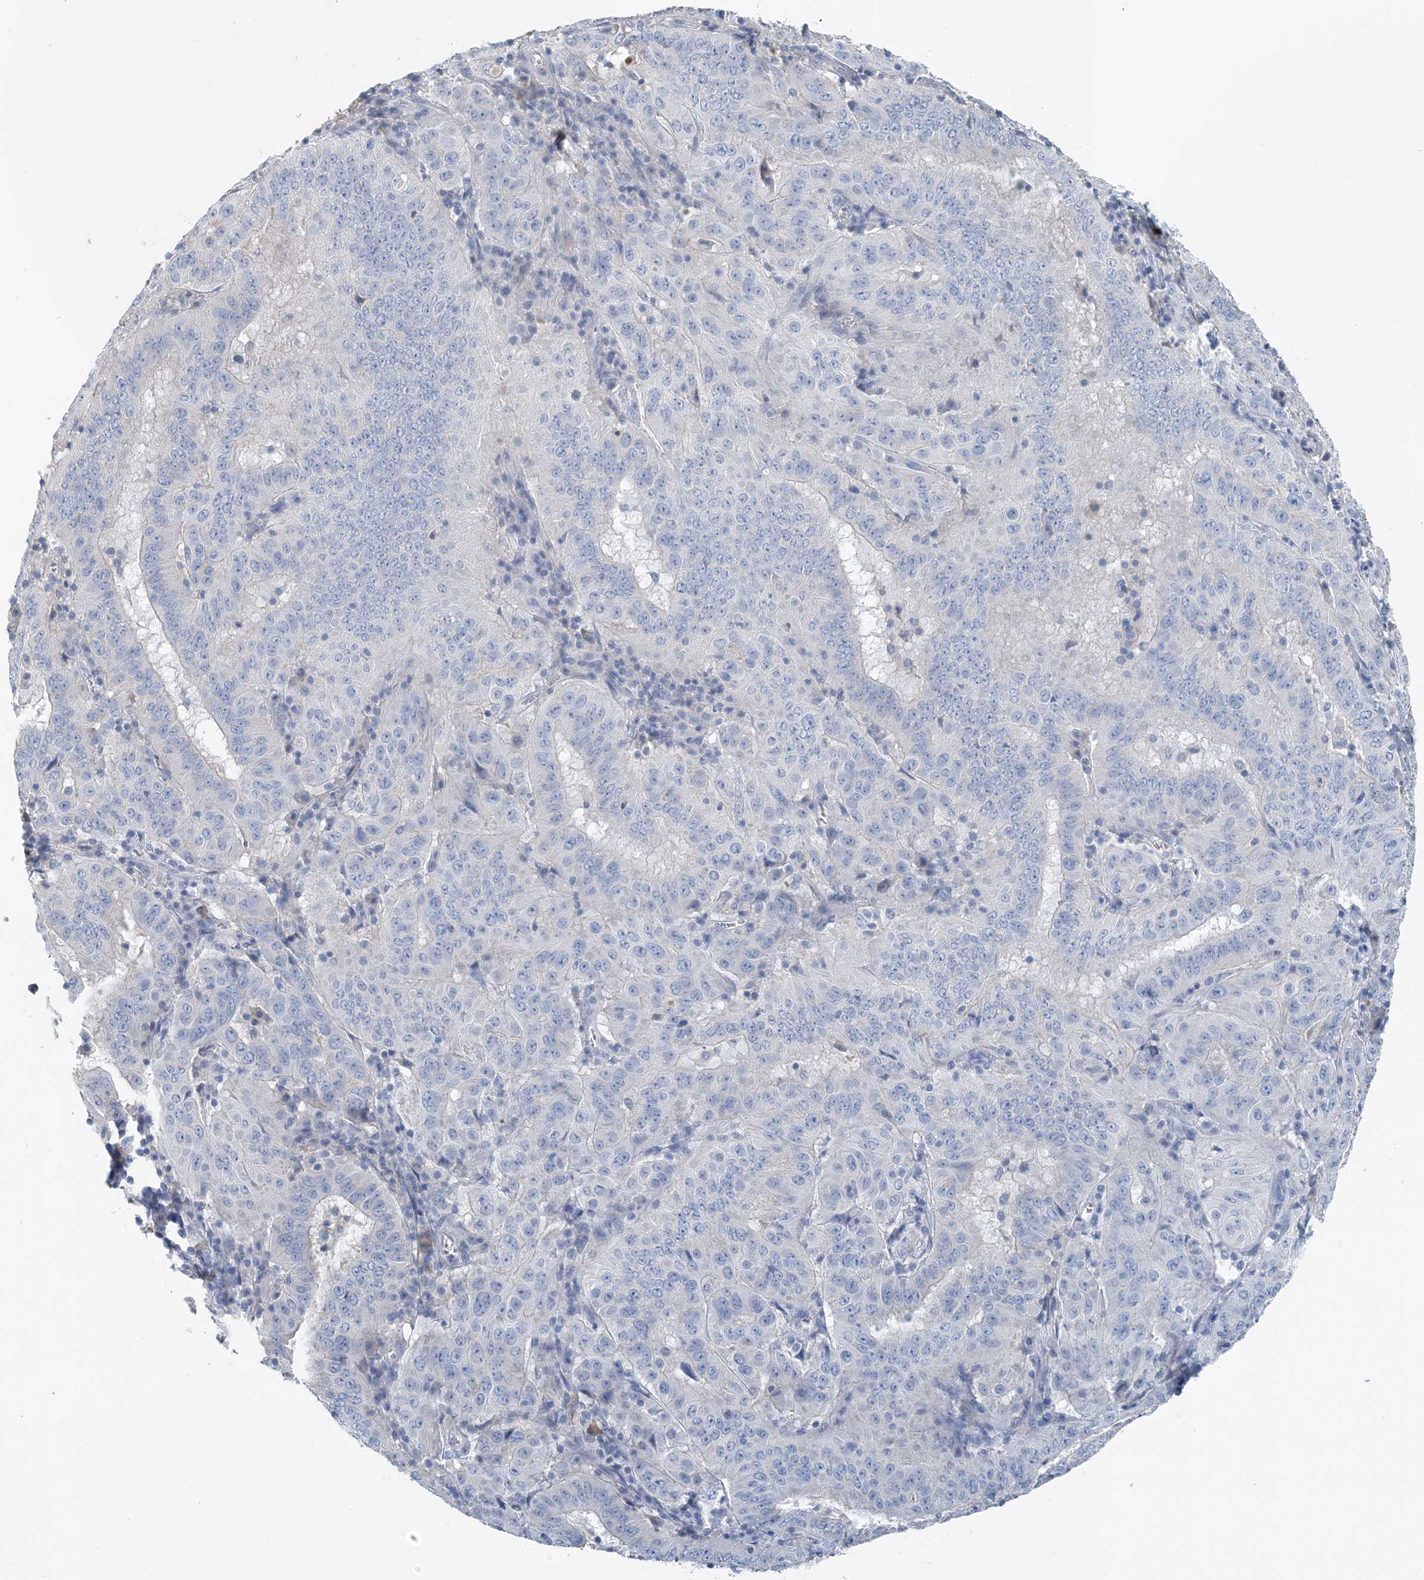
{"staining": {"intensity": "negative", "quantity": "none", "location": "none"}, "tissue": "pancreatic cancer", "cell_type": "Tumor cells", "image_type": "cancer", "snomed": [{"axis": "morphology", "description": "Adenocarcinoma, NOS"}, {"axis": "topography", "description": "Pancreas"}], "caption": "This histopathology image is of pancreatic adenocarcinoma stained with immunohistochemistry to label a protein in brown with the nuclei are counter-stained blue. There is no positivity in tumor cells. The staining was performed using DAB to visualize the protein expression in brown, while the nuclei were stained in blue with hematoxylin (Magnification: 20x).", "gene": "CTRL", "patient": {"sex": "male", "age": 63}}